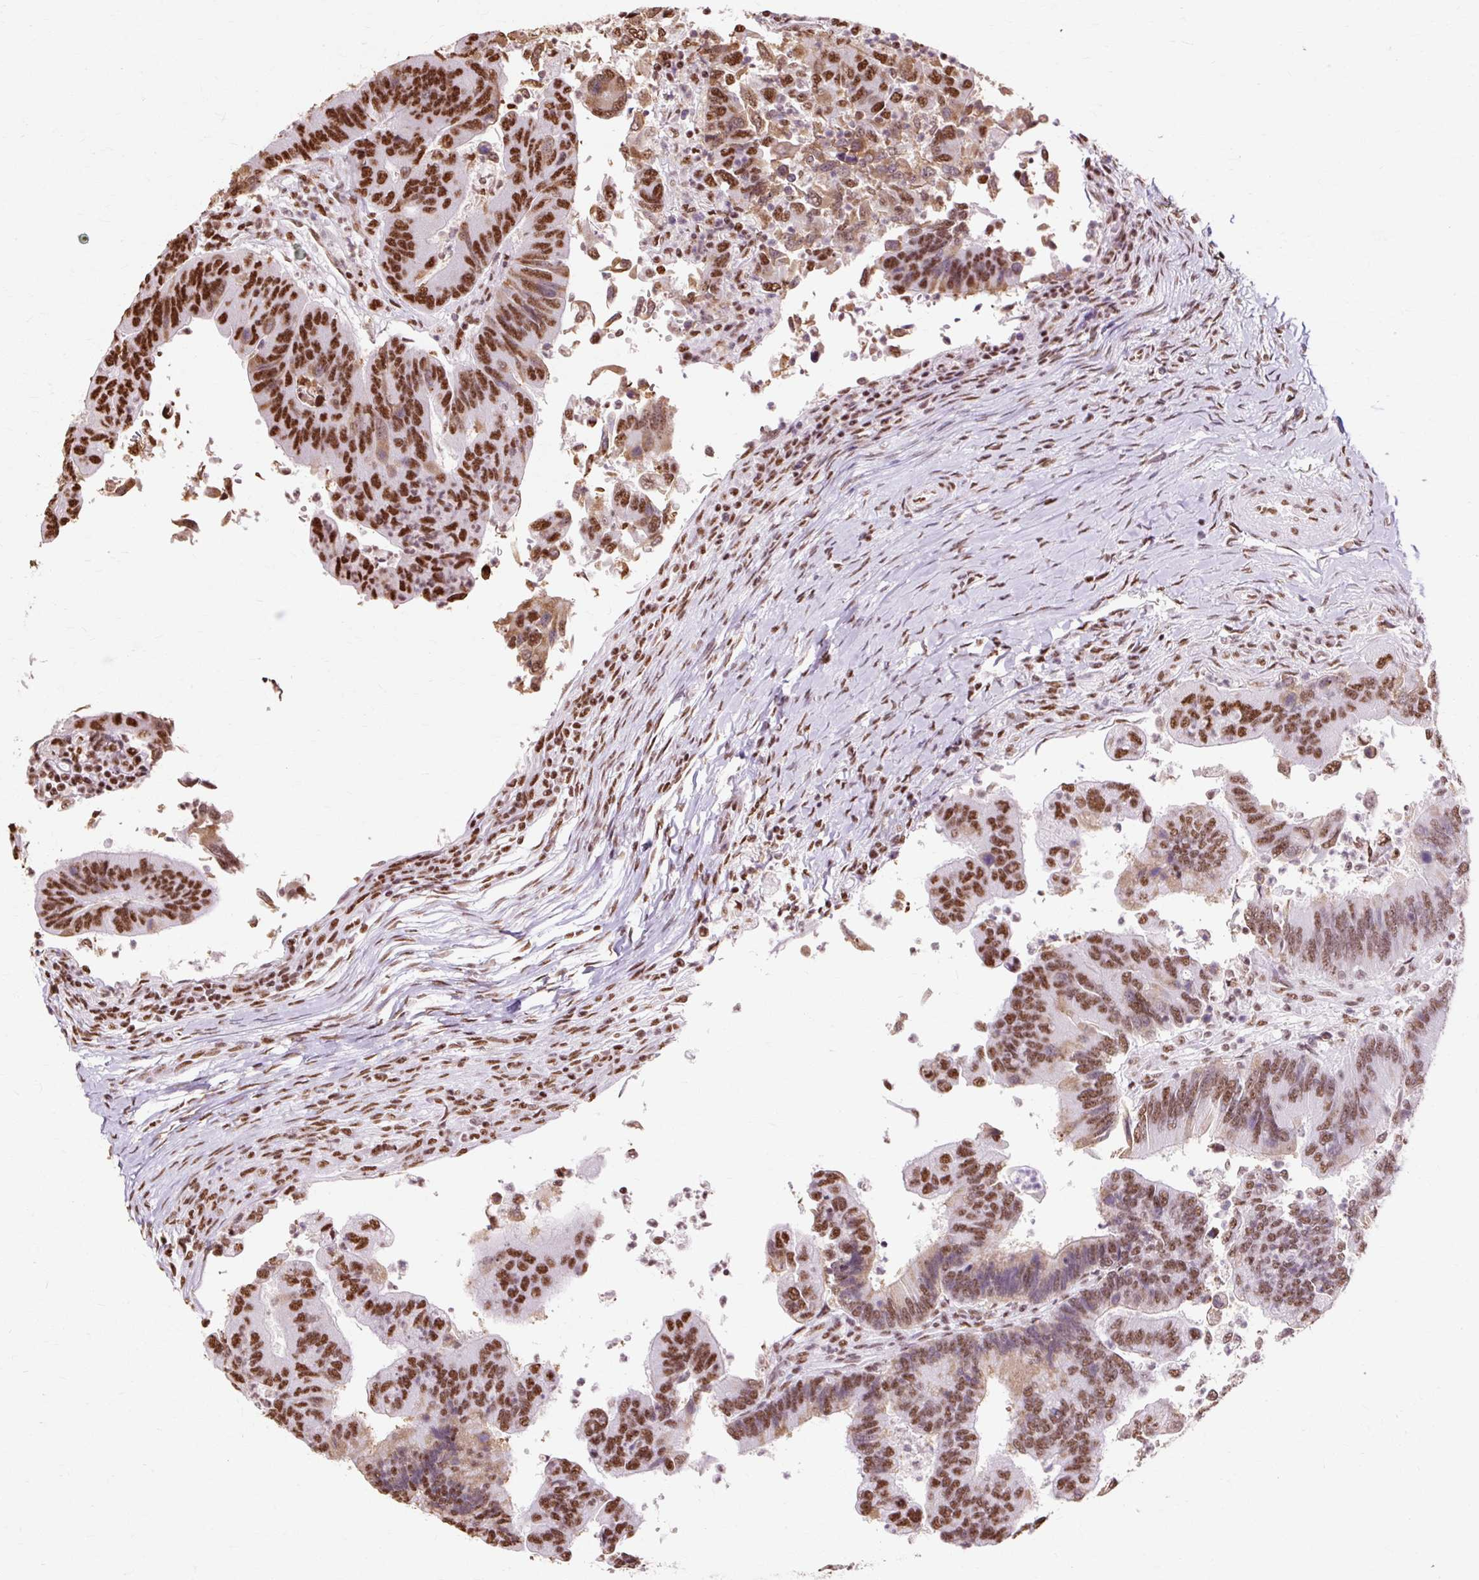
{"staining": {"intensity": "moderate", "quantity": ">75%", "location": "cytoplasmic/membranous,nuclear"}, "tissue": "colorectal cancer", "cell_type": "Tumor cells", "image_type": "cancer", "snomed": [{"axis": "morphology", "description": "Adenocarcinoma, NOS"}, {"axis": "topography", "description": "Colon"}], "caption": "Immunohistochemistry (IHC) (DAB) staining of colorectal cancer (adenocarcinoma) shows moderate cytoplasmic/membranous and nuclear protein positivity in approximately >75% of tumor cells.", "gene": "XRCC6", "patient": {"sex": "female", "age": 67}}